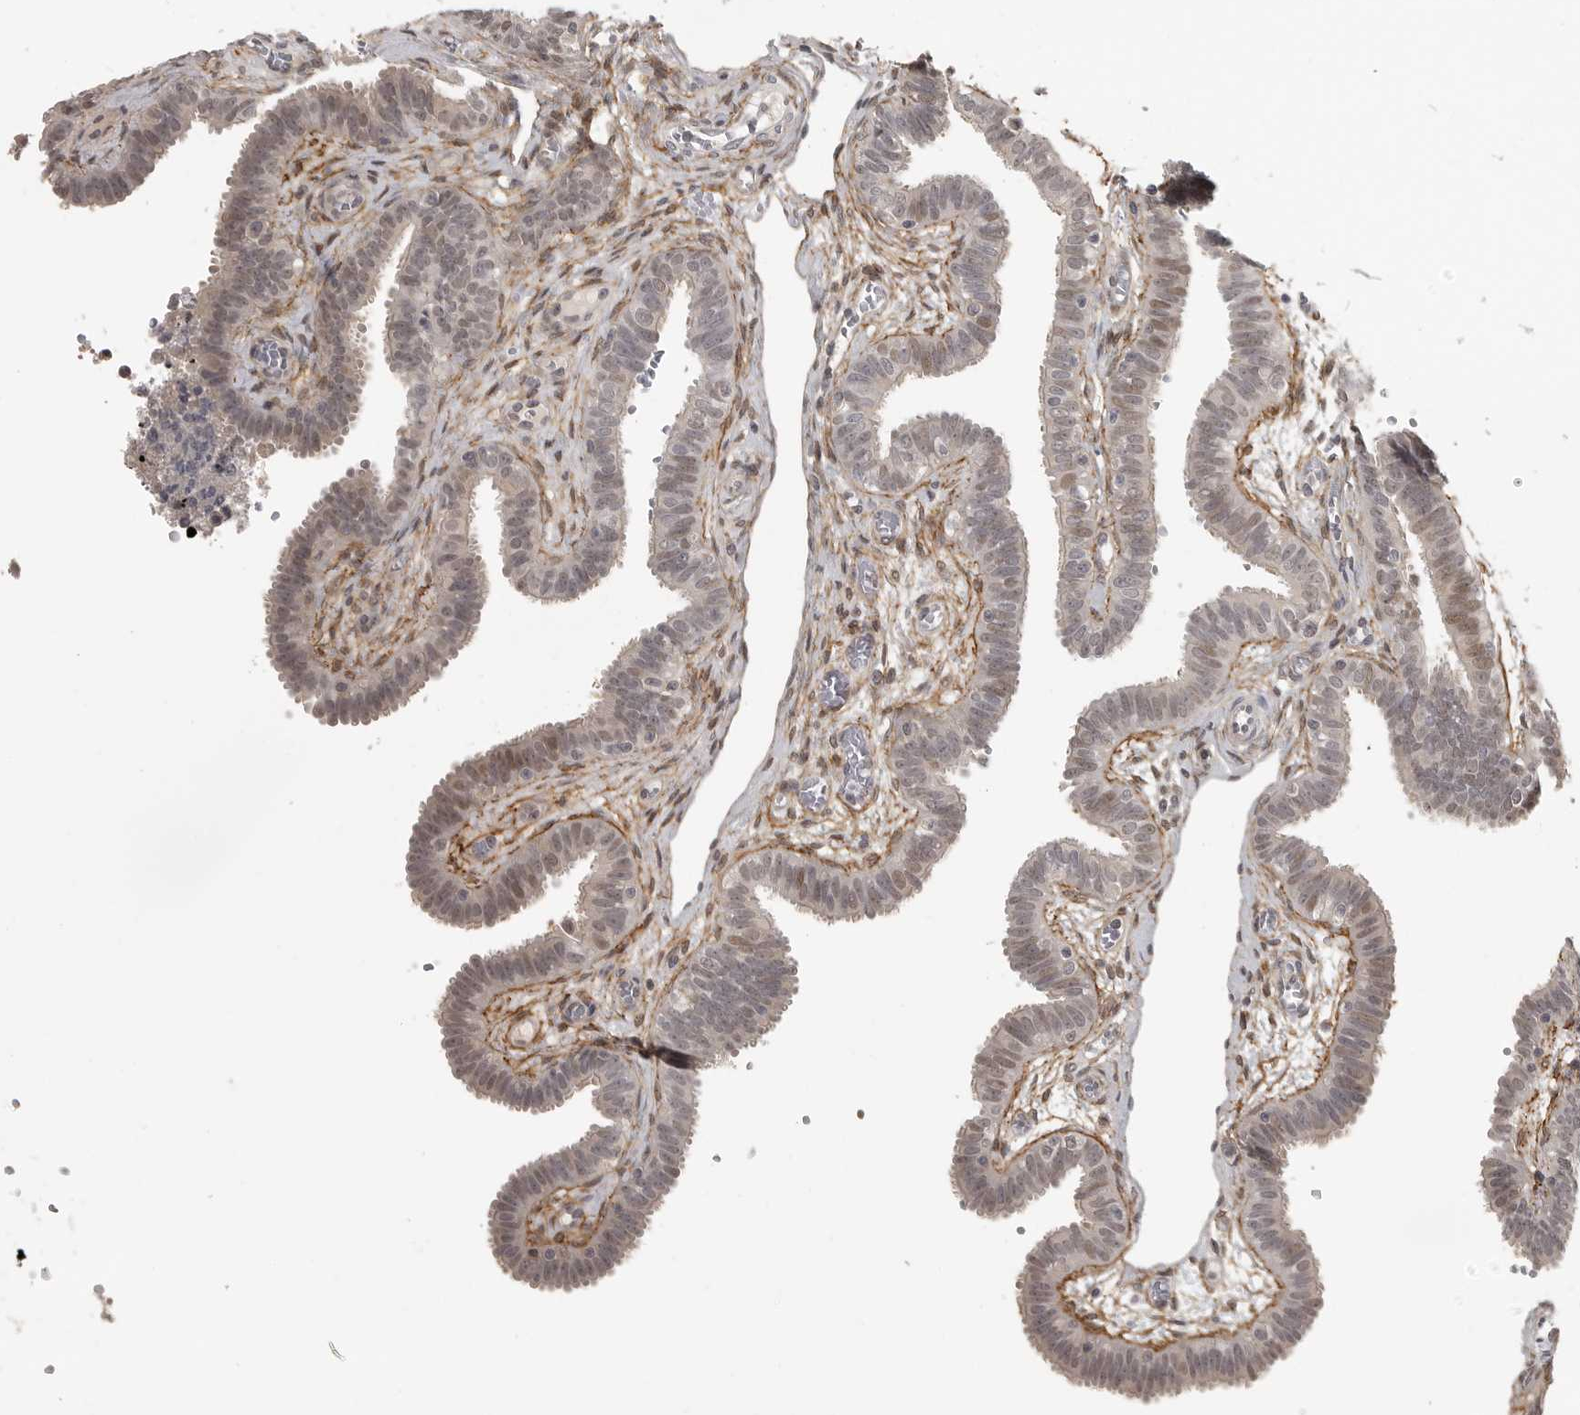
{"staining": {"intensity": "weak", "quantity": ">75%", "location": "cytoplasmic/membranous,nuclear"}, "tissue": "fallopian tube", "cell_type": "Glandular cells", "image_type": "normal", "snomed": [{"axis": "morphology", "description": "Normal tissue, NOS"}, {"axis": "topography", "description": "Fallopian tube"}, {"axis": "topography", "description": "Placenta"}], "caption": "Immunohistochemistry histopathology image of benign fallopian tube: fallopian tube stained using immunohistochemistry (IHC) shows low levels of weak protein expression localized specifically in the cytoplasmic/membranous,nuclear of glandular cells, appearing as a cytoplasmic/membranous,nuclear brown color.", "gene": "UROD", "patient": {"sex": "female", "age": 32}}